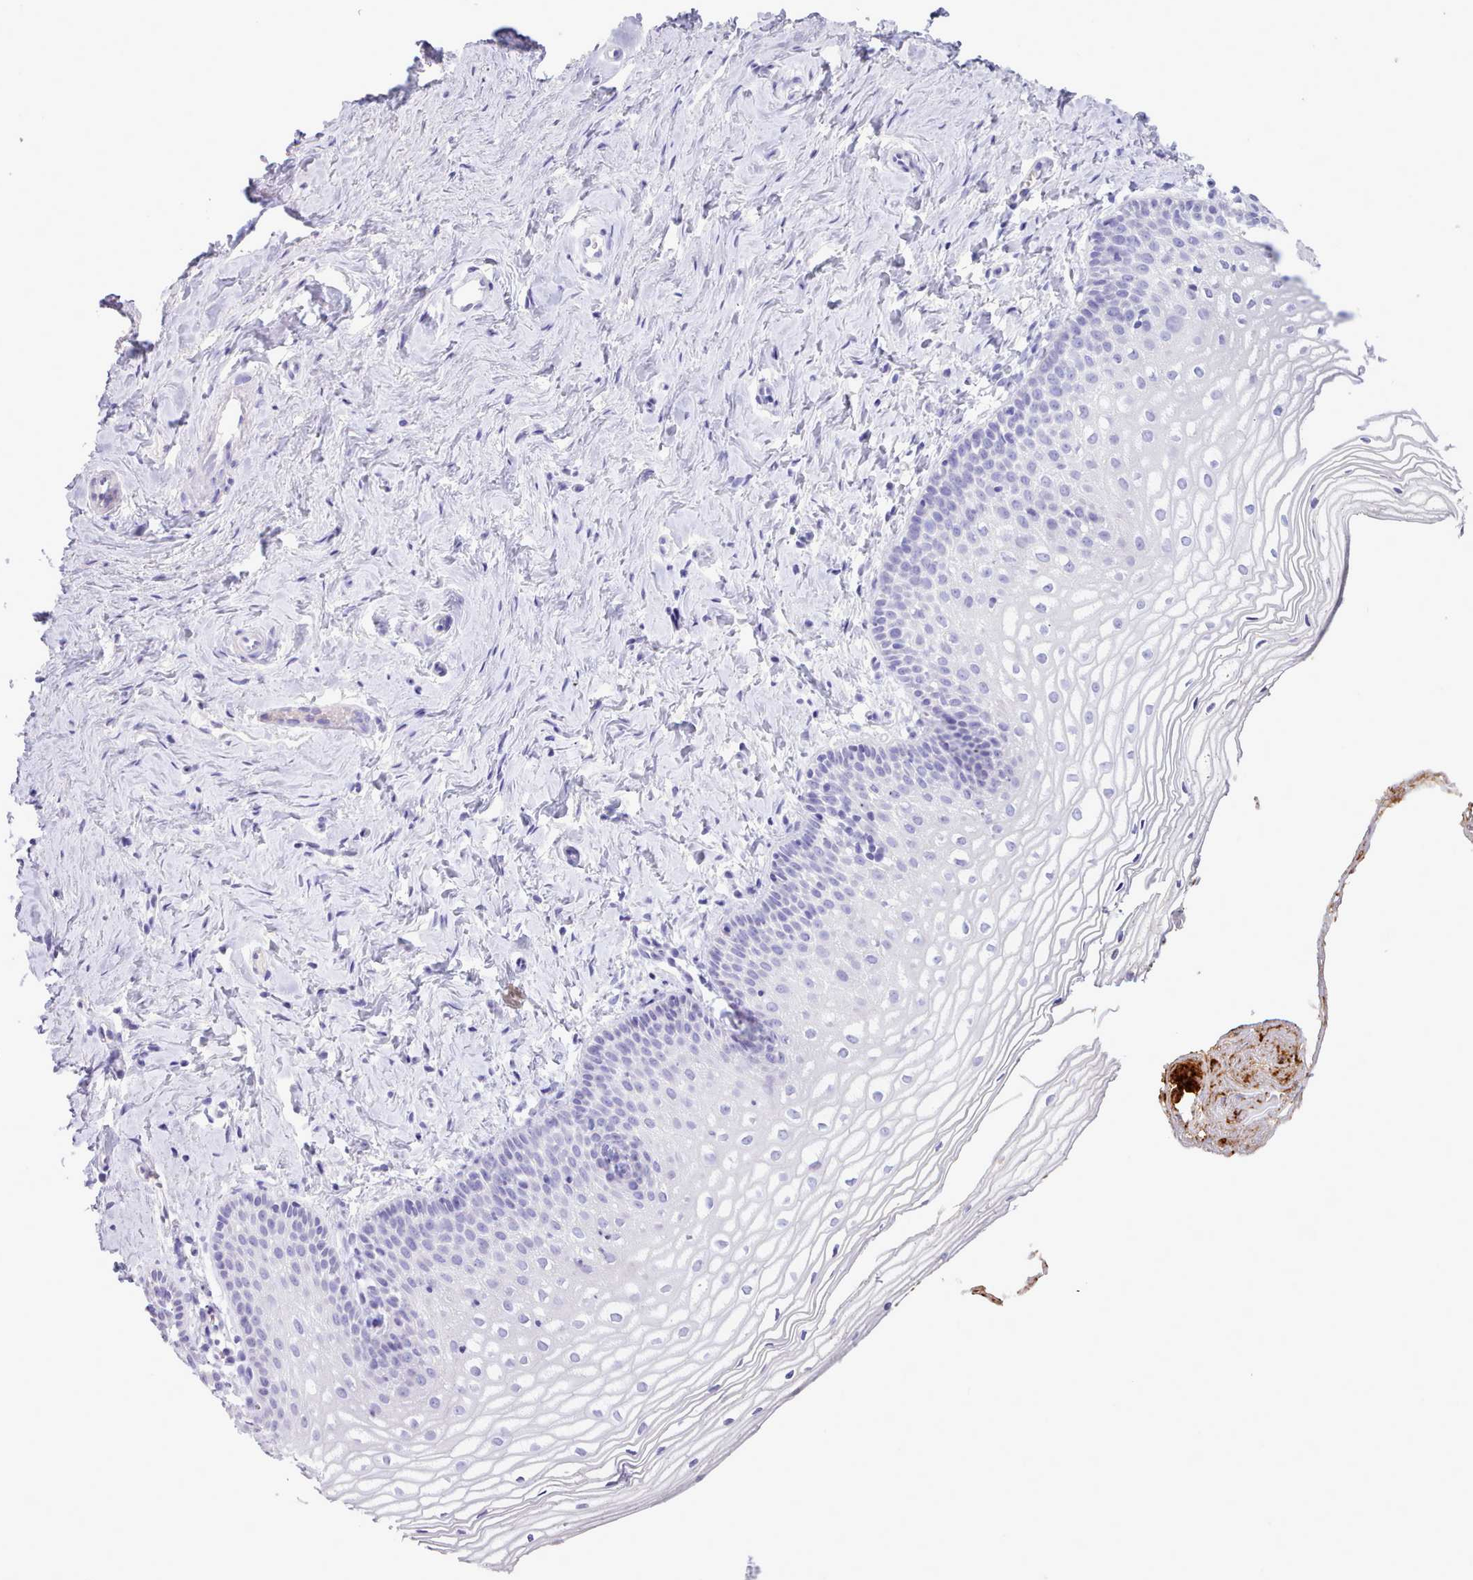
{"staining": {"intensity": "negative", "quantity": "none", "location": "none"}, "tissue": "vagina", "cell_type": "Squamous epithelial cells", "image_type": "normal", "snomed": [{"axis": "morphology", "description": "Normal tissue, NOS"}, {"axis": "topography", "description": "Vagina"}], "caption": "IHC photomicrograph of normal vagina: vagina stained with DAB (3,3'-diaminobenzidine) reveals no significant protein staining in squamous epithelial cells. (Brightfield microscopy of DAB immunohistochemistry (IHC) at high magnification).", "gene": "NKX1", "patient": {"sex": "female", "age": 56}}